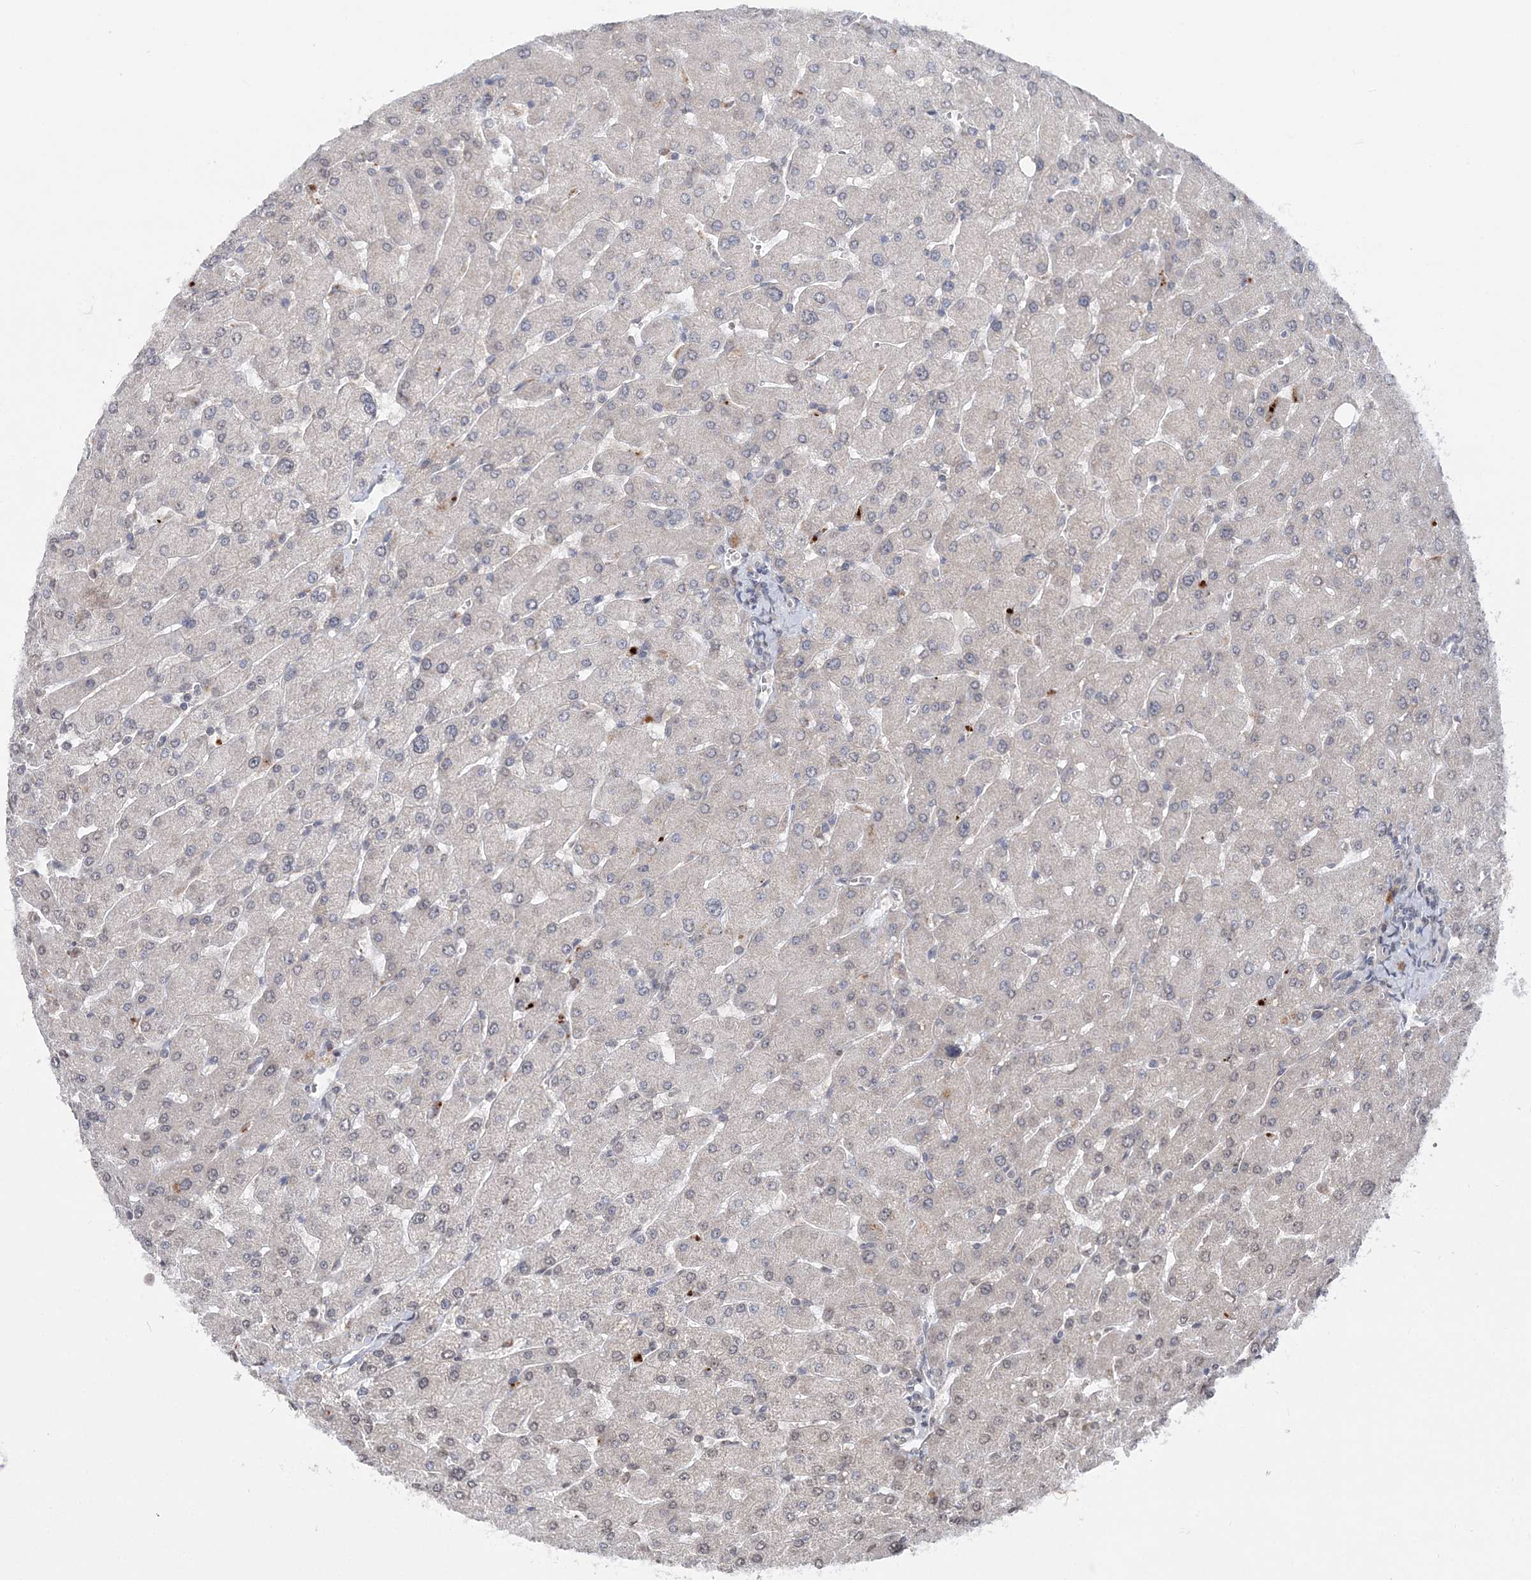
{"staining": {"intensity": "weak", "quantity": "25%-75%", "location": "nuclear"}, "tissue": "liver", "cell_type": "Cholangiocytes", "image_type": "normal", "snomed": [{"axis": "morphology", "description": "Normal tissue, NOS"}, {"axis": "topography", "description": "Liver"}], "caption": "Unremarkable liver shows weak nuclear expression in about 25%-75% of cholangiocytes.", "gene": "SOWAHB", "patient": {"sex": "male", "age": 55}}